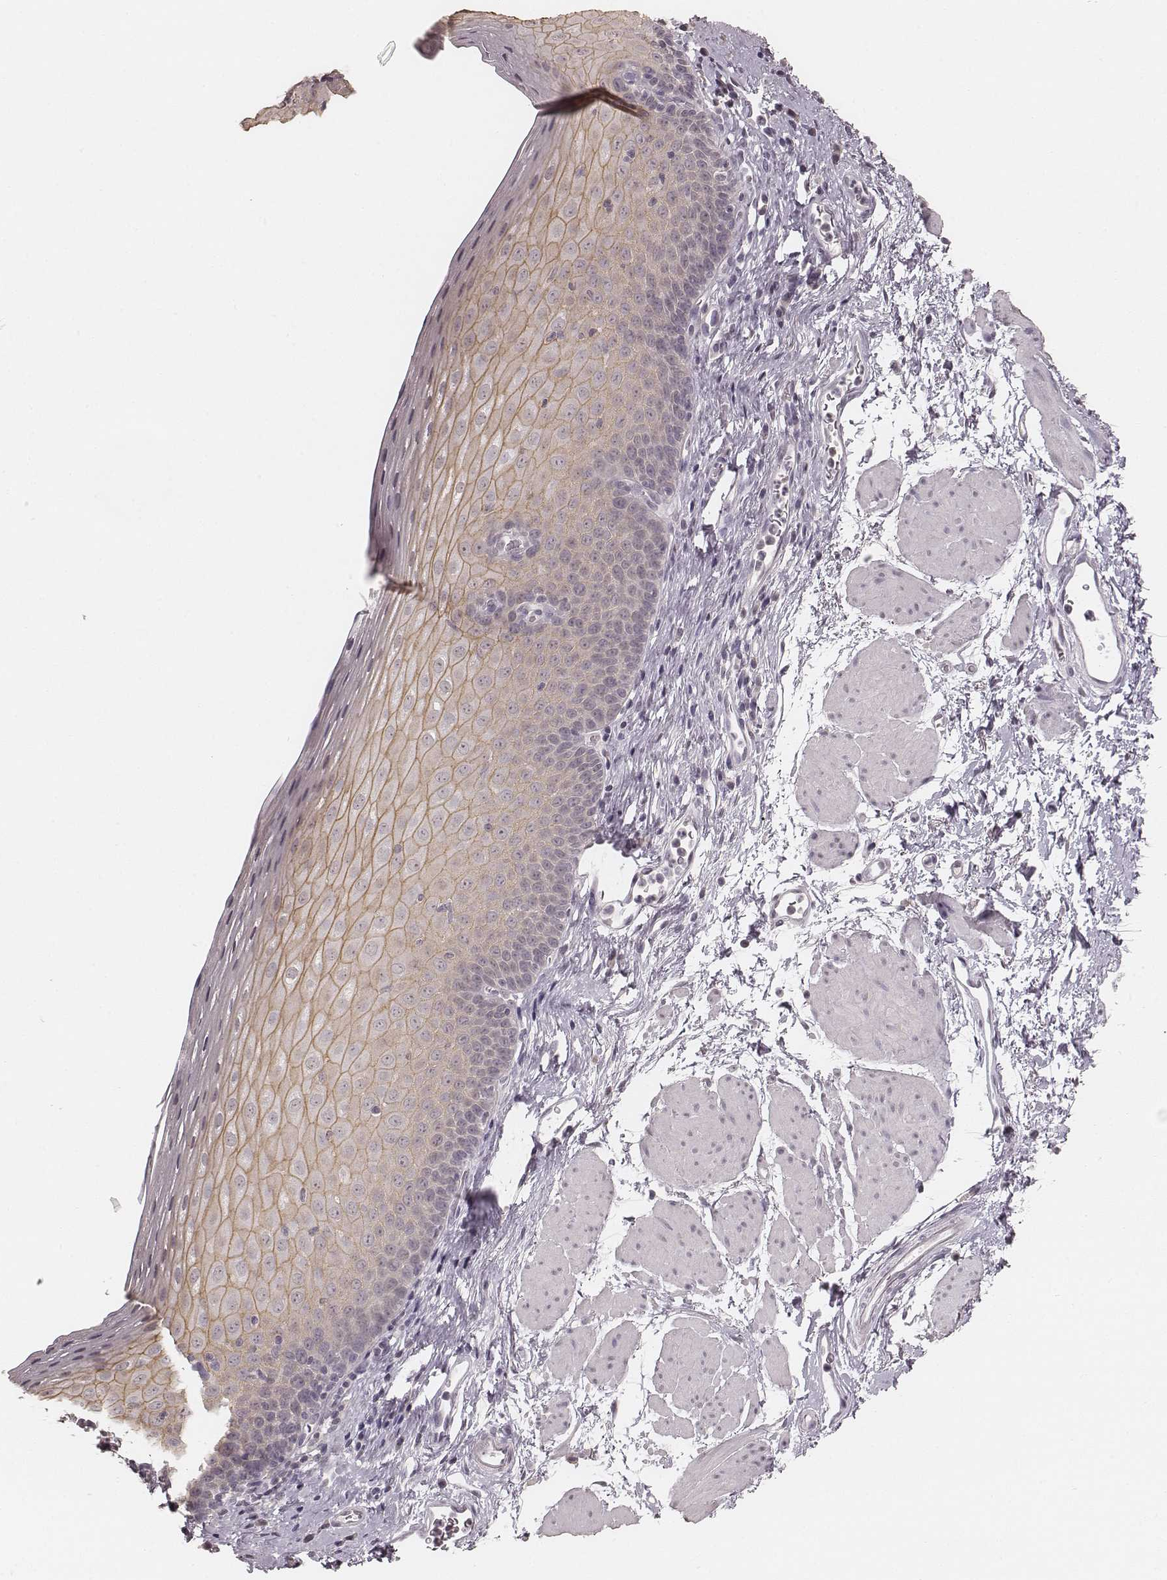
{"staining": {"intensity": "moderate", "quantity": "<25%", "location": "cytoplasmic/membranous"}, "tissue": "esophagus", "cell_type": "Squamous epithelial cells", "image_type": "normal", "snomed": [{"axis": "morphology", "description": "Normal tissue, NOS"}, {"axis": "topography", "description": "Esophagus"}], "caption": "High-power microscopy captured an immunohistochemistry image of normal esophagus, revealing moderate cytoplasmic/membranous expression in approximately <25% of squamous epithelial cells.", "gene": "LY6K", "patient": {"sex": "female", "age": 64}}